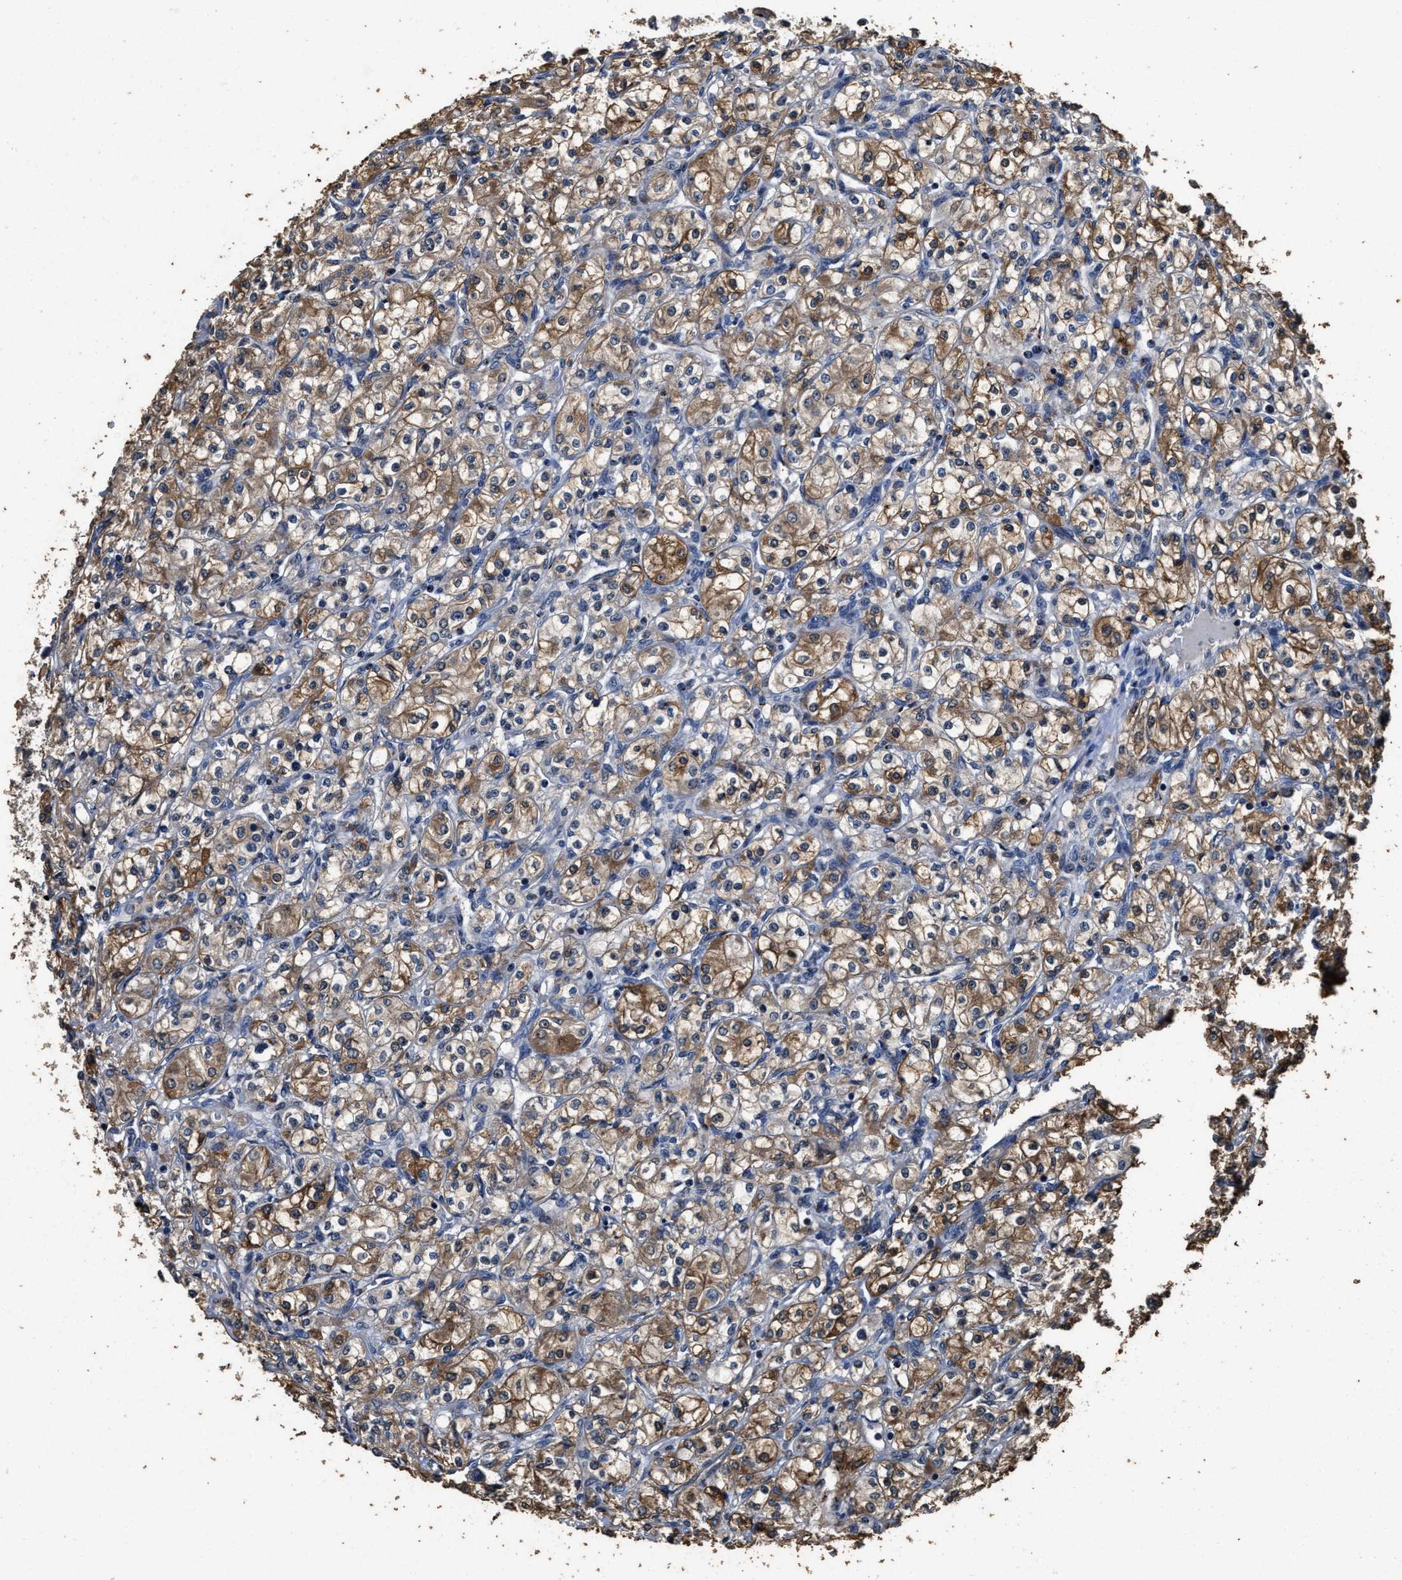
{"staining": {"intensity": "moderate", "quantity": ">75%", "location": "cytoplasmic/membranous"}, "tissue": "renal cancer", "cell_type": "Tumor cells", "image_type": "cancer", "snomed": [{"axis": "morphology", "description": "Adenocarcinoma, NOS"}, {"axis": "topography", "description": "Kidney"}], "caption": "IHC micrograph of human adenocarcinoma (renal) stained for a protein (brown), which reveals medium levels of moderate cytoplasmic/membranous staining in approximately >75% of tumor cells.", "gene": "TPST2", "patient": {"sex": "male", "age": 77}}